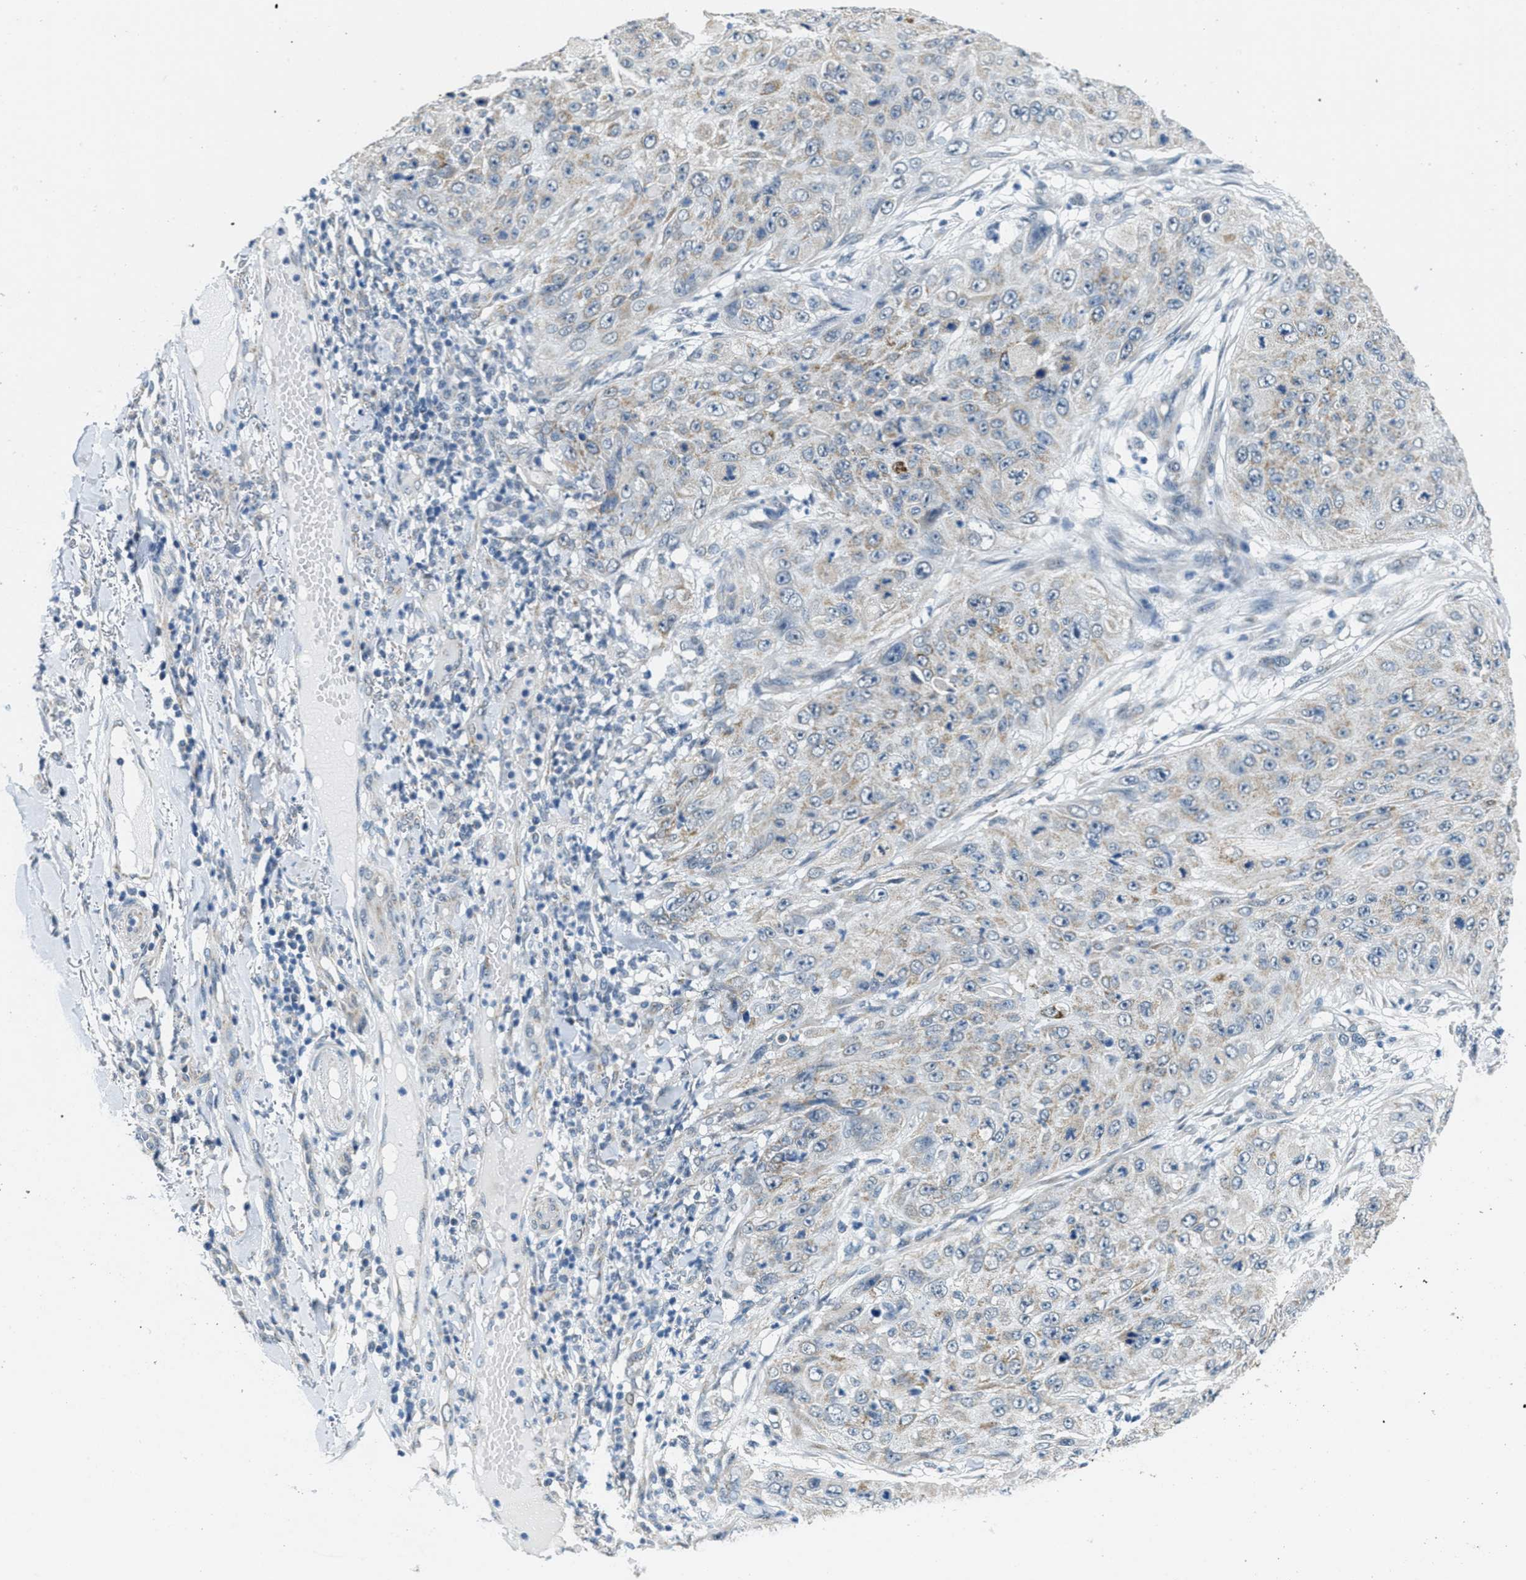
{"staining": {"intensity": "weak", "quantity": "<25%", "location": "cytoplasmic/membranous"}, "tissue": "skin cancer", "cell_type": "Tumor cells", "image_type": "cancer", "snomed": [{"axis": "morphology", "description": "Squamous cell carcinoma, NOS"}, {"axis": "topography", "description": "Skin"}], "caption": "Immunohistochemistry micrograph of neoplastic tissue: squamous cell carcinoma (skin) stained with DAB exhibits no significant protein positivity in tumor cells.", "gene": "TOMM70", "patient": {"sex": "female", "age": 80}}